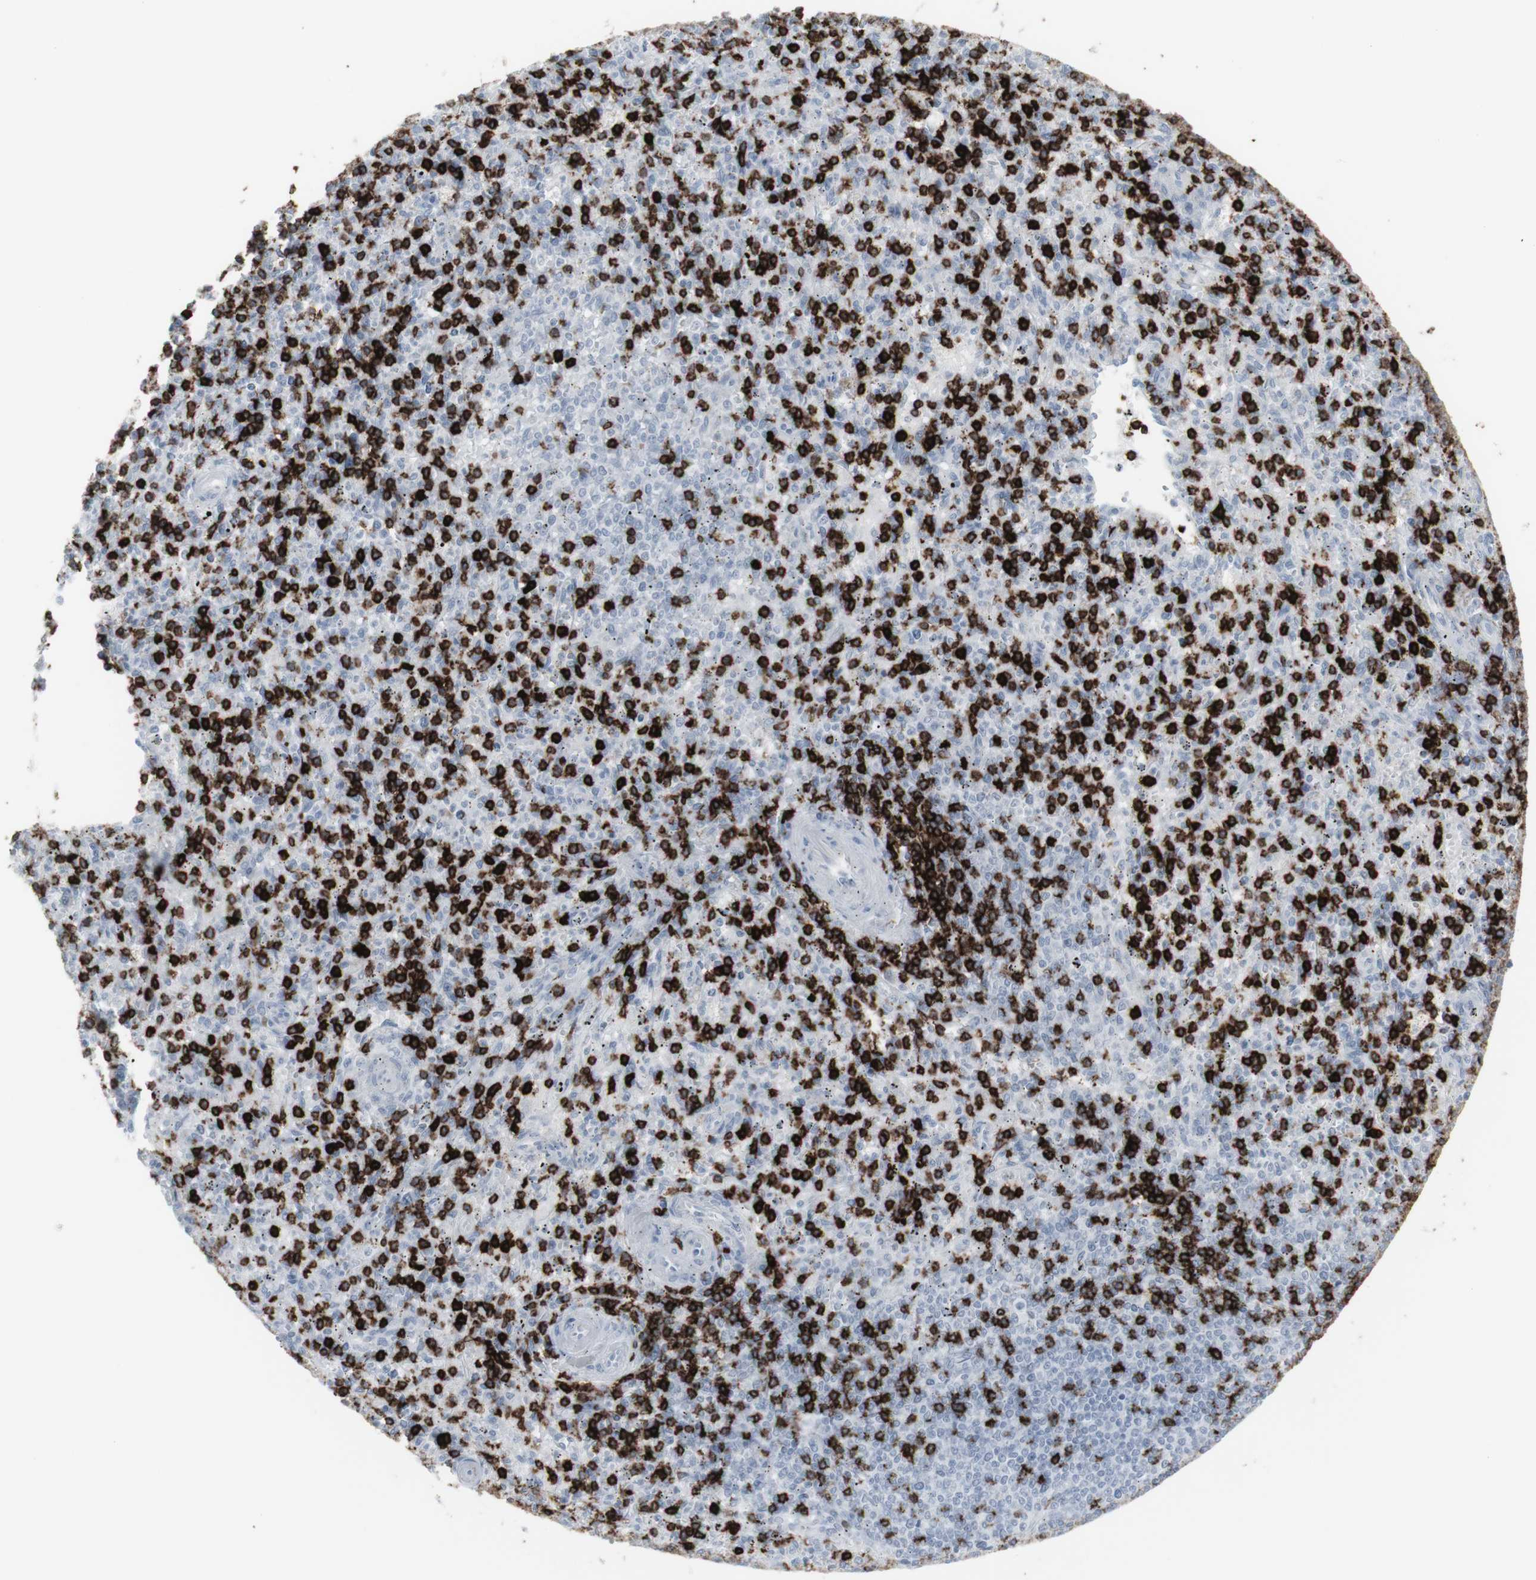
{"staining": {"intensity": "strong", "quantity": "25%-75%", "location": "cytoplasmic/membranous"}, "tissue": "spleen", "cell_type": "Cells in red pulp", "image_type": "normal", "snomed": [{"axis": "morphology", "description": "Normal tissue, NOS"}, {"axis": "topography", "description": "Spleen"}], "caption": "Brown immunohistochemical staining in benign human spleen displays strong cytoplasmic/membranous positivity in approximately 25%-75% of cells in red pulp.", "gene": "CD247", "patient": {"sex": "male", "age": 72}}